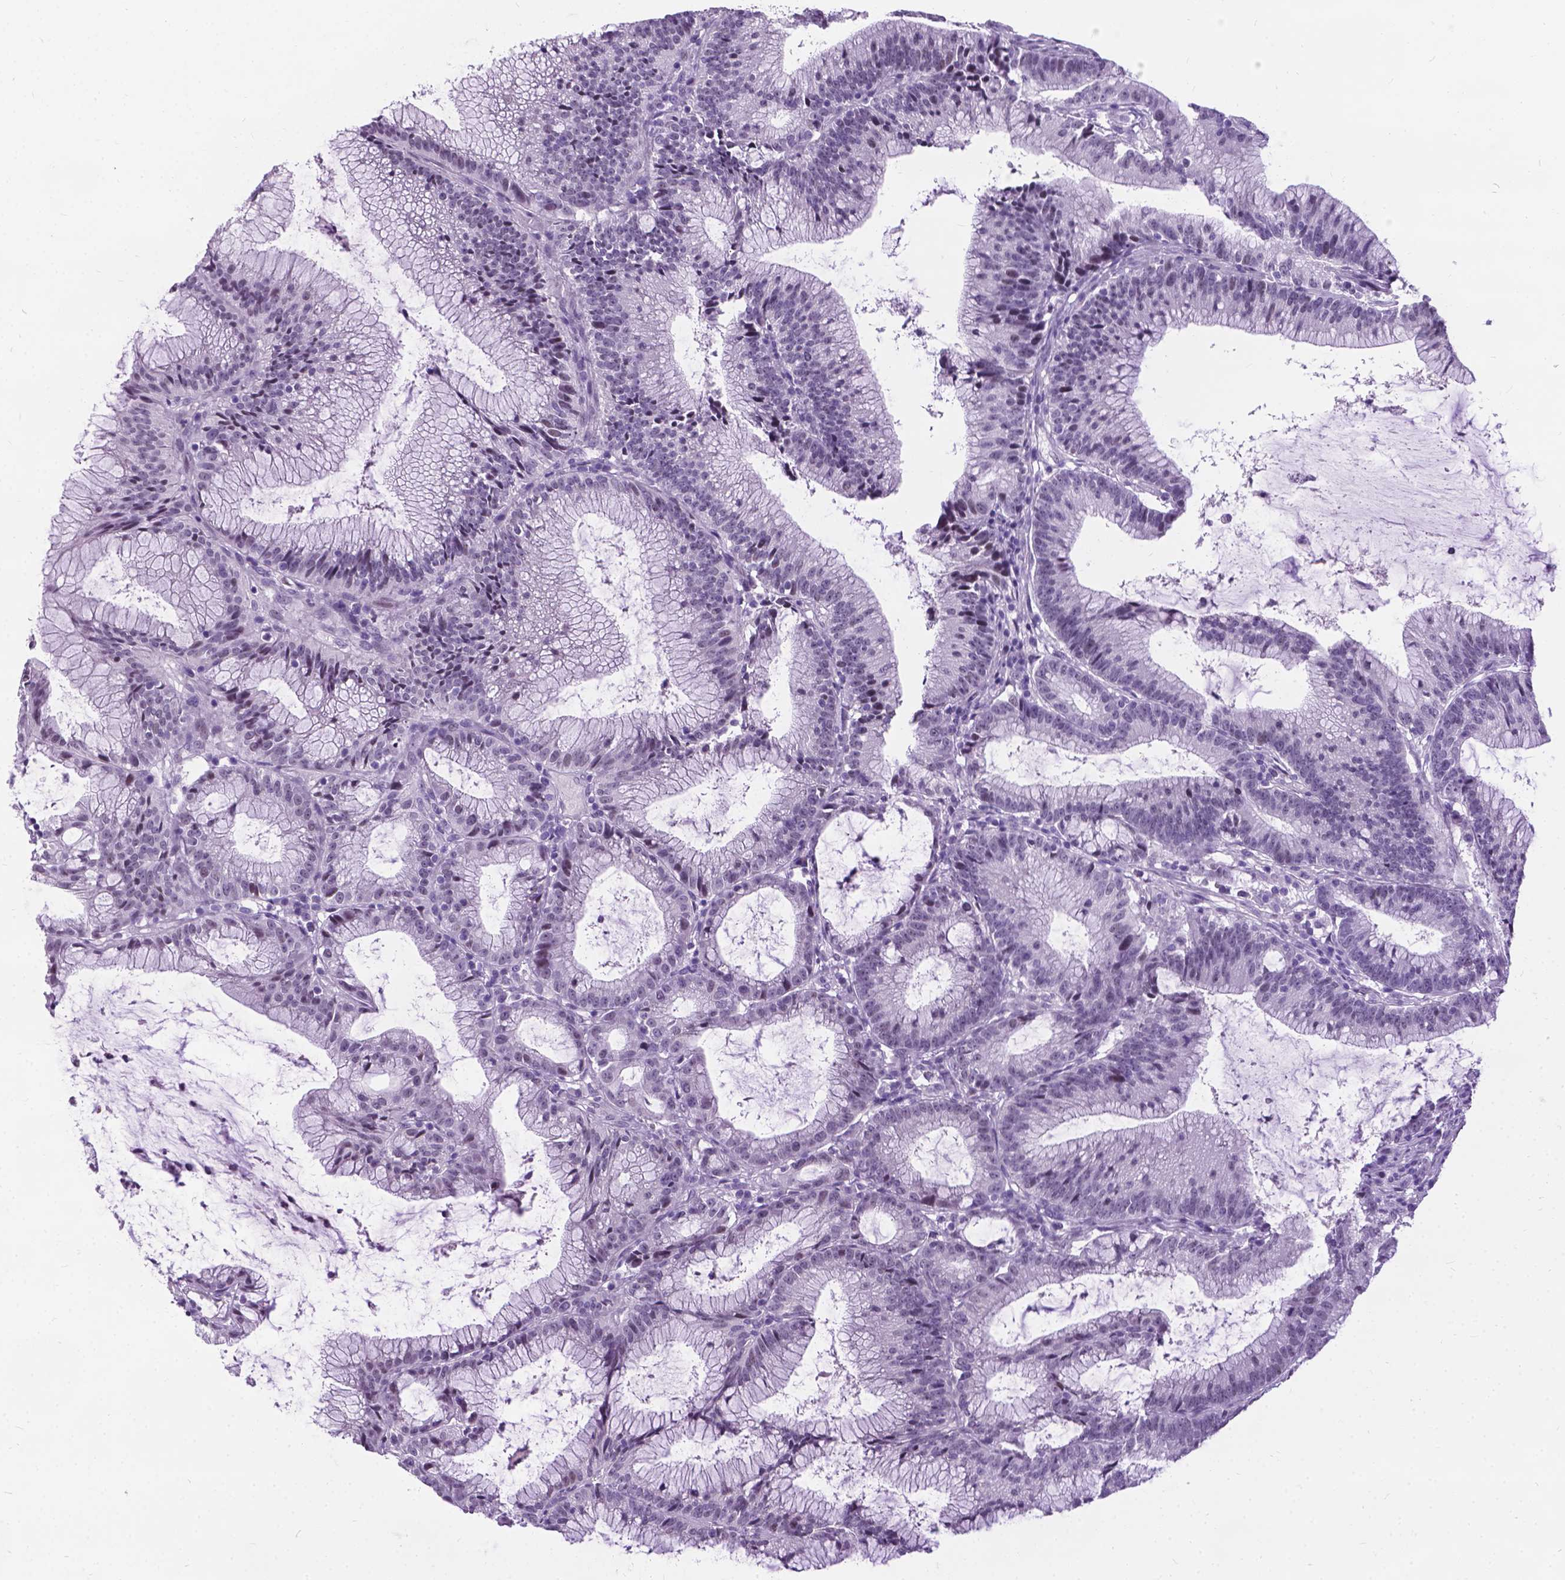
{"staining": {"intensity": "negative", "quantity": "none", "location": "none"}, "tissue": "colorectal cancer", "cell_type": "Tumor cells", "image_type": "cancer", "snomed": [{"axis": "morphology", "description": "Adenocarcinoma, NOS"}, {"axis": "topography", "description": "Colon"}], "caption": "High magnification brightfield microscopy of colorectal cancer stained with DAB (3,3'-diaminobenzidine) (brown) and counterstained with hematoxylin (blue): tumor cells show no significant expression.", "gene": "PROB1", "patient": {"sex": "female", "age": 78}}